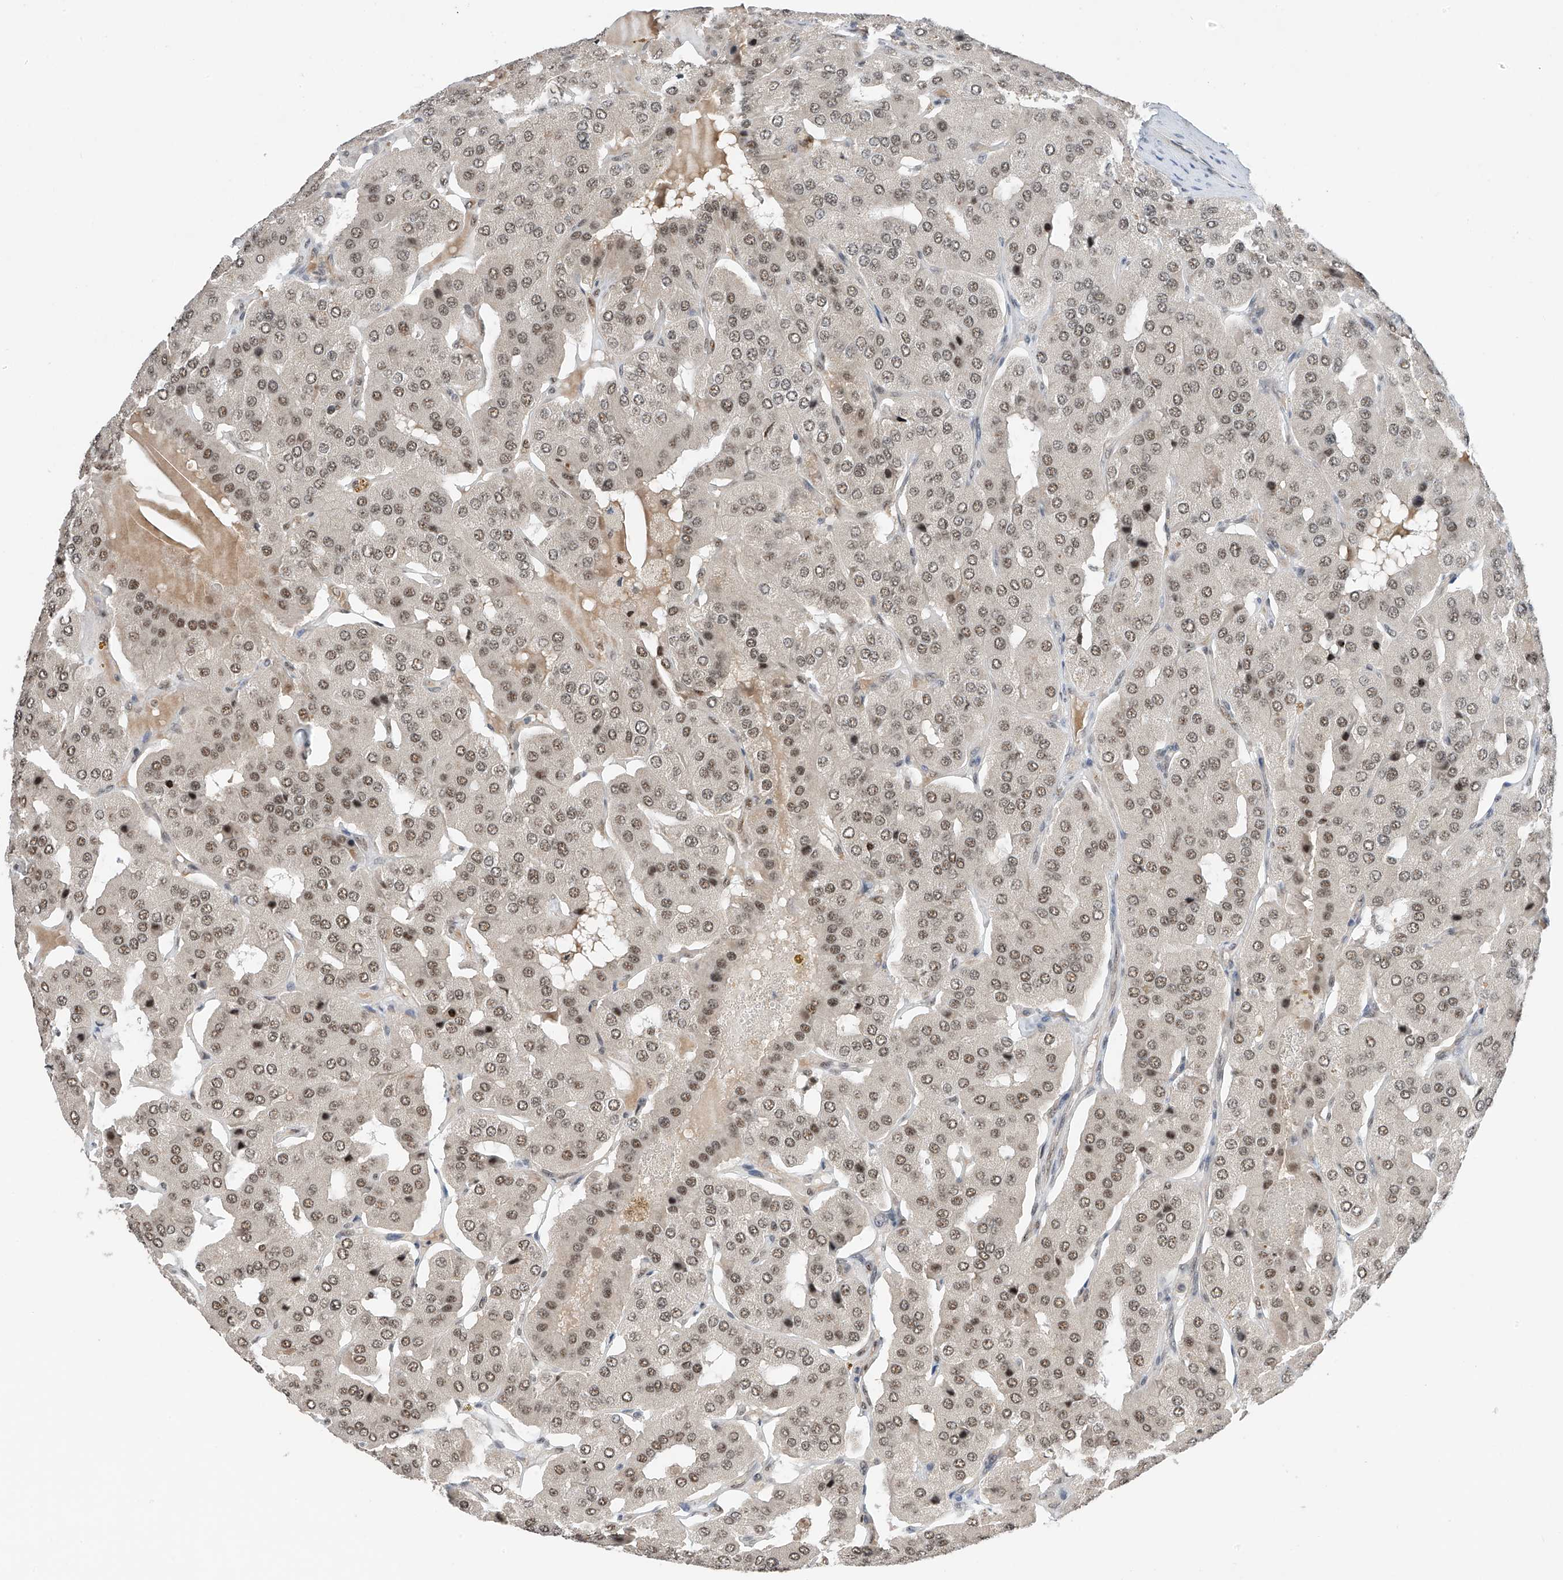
{"staining": {"intensity": "moderate", "quantity": ">75%", "location": "nuclear"}, "tissue": "parathyroid gland", "cell_type": "Glandular cells", "image_type": "normal", "snomed": [{"axis": "morphology", "description": "Normal tissue, NOS"}, {"axis": "morphology", "description": "Adenoma, NOS"}, {"axis": "topography", "description": "Parathyroid gland"}], "caption": "About >75% of glandular cells in normal parathyroid gland exhibit moderate nuclear protein staining as visualized by brown immunohistochemical staining.", "gene": "RPAIN", "patient": {"sex": "female", "age": 86}}